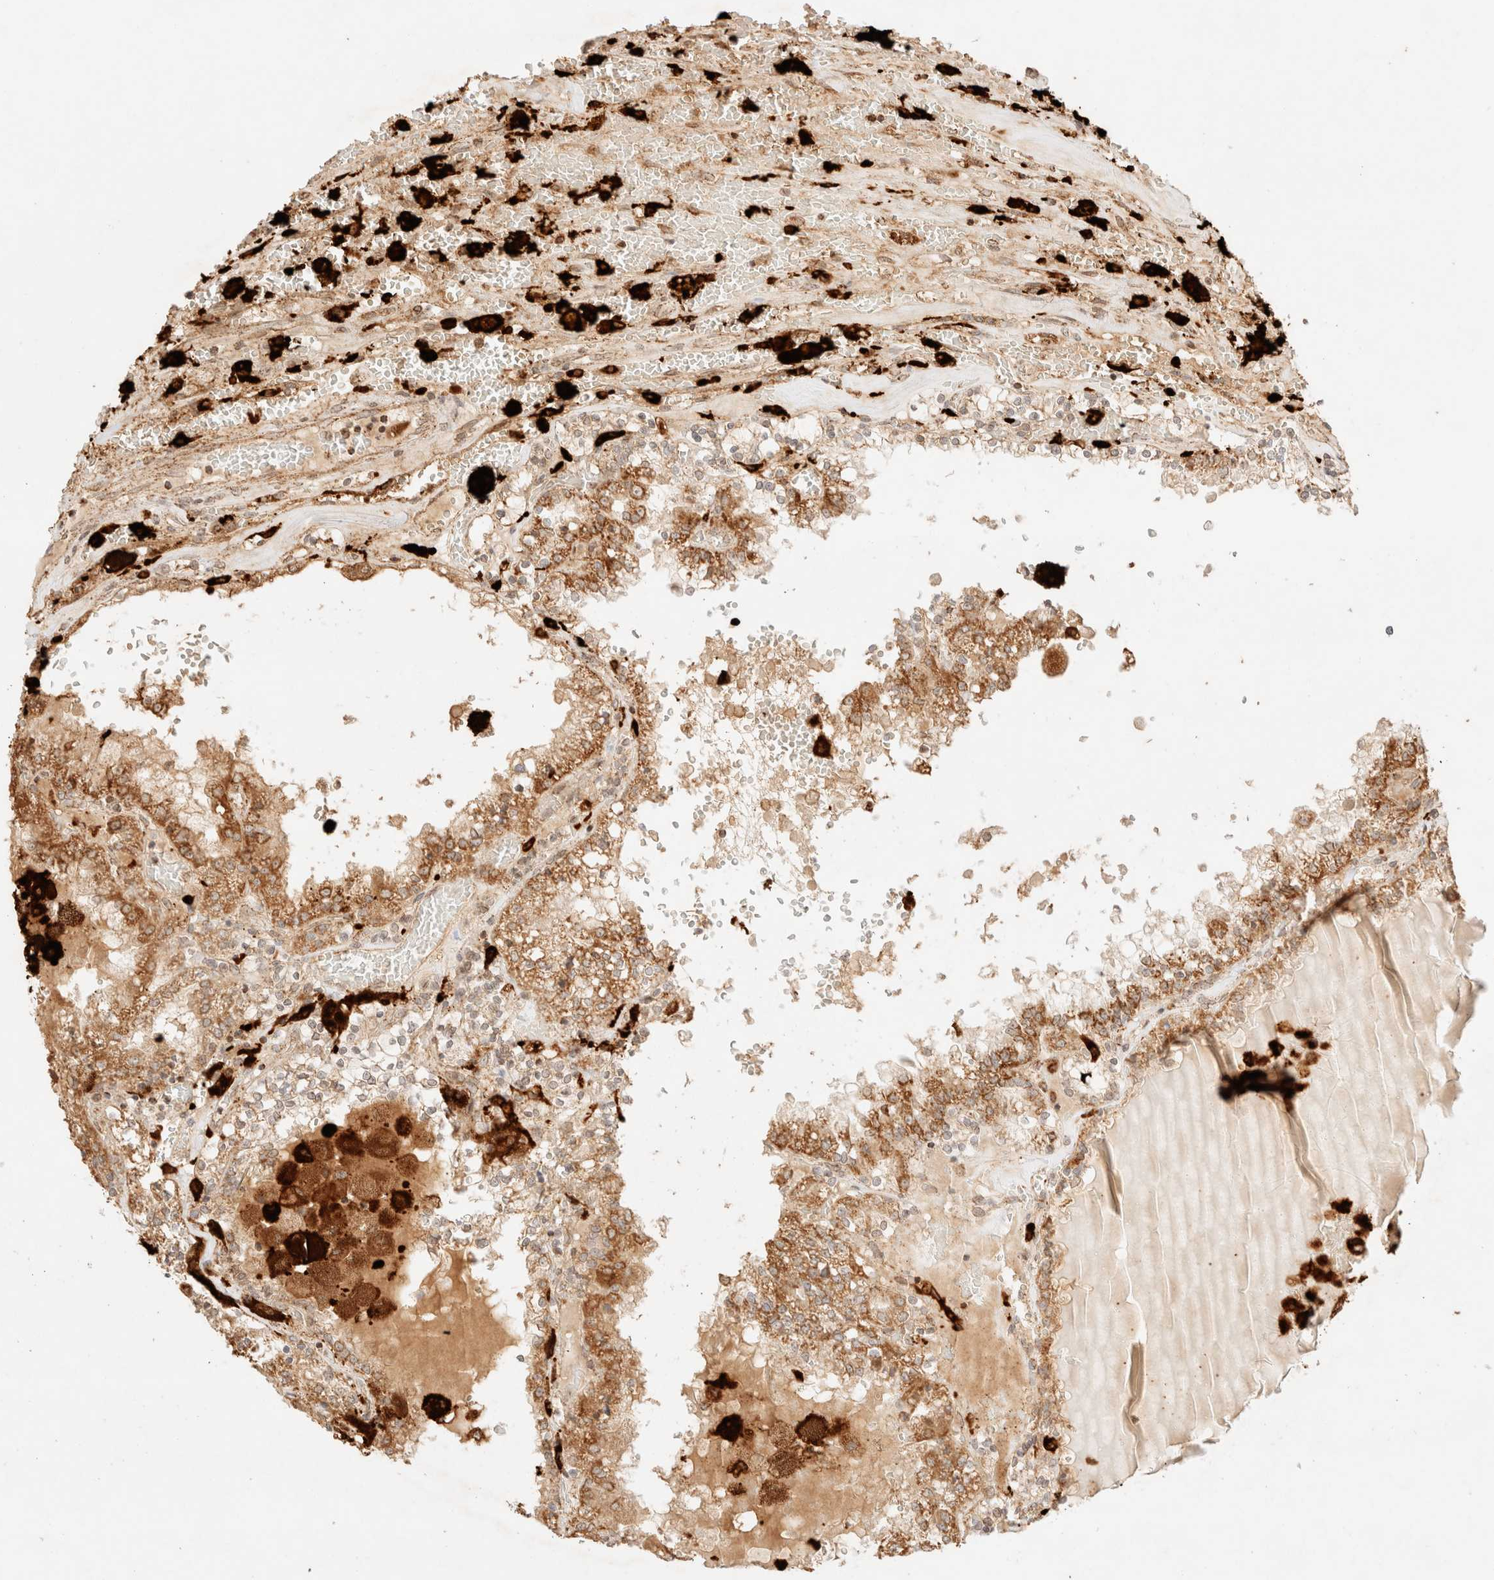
{"staining": {"intensity": "moderate", "quantity": ">75%", "location": "cytoplasmic/membranous"}, "tissue": "renal cancer", "cell_type": "Tumor cells", "image_type": "cancer", "snomed": [{"axis": "morphology", "description": "Adenocarcinoma, NOS"}, {"axis": "topography", "description": "Kidney"}], "caption": "Protein positivity by IHC exhibits moderate cytoplasmic/membranous positivity in approximately >75% of tumor cells in renal adenocarcinoma.", "gene": "TACO1", "patient": {"sex": "female", "age": 56}}